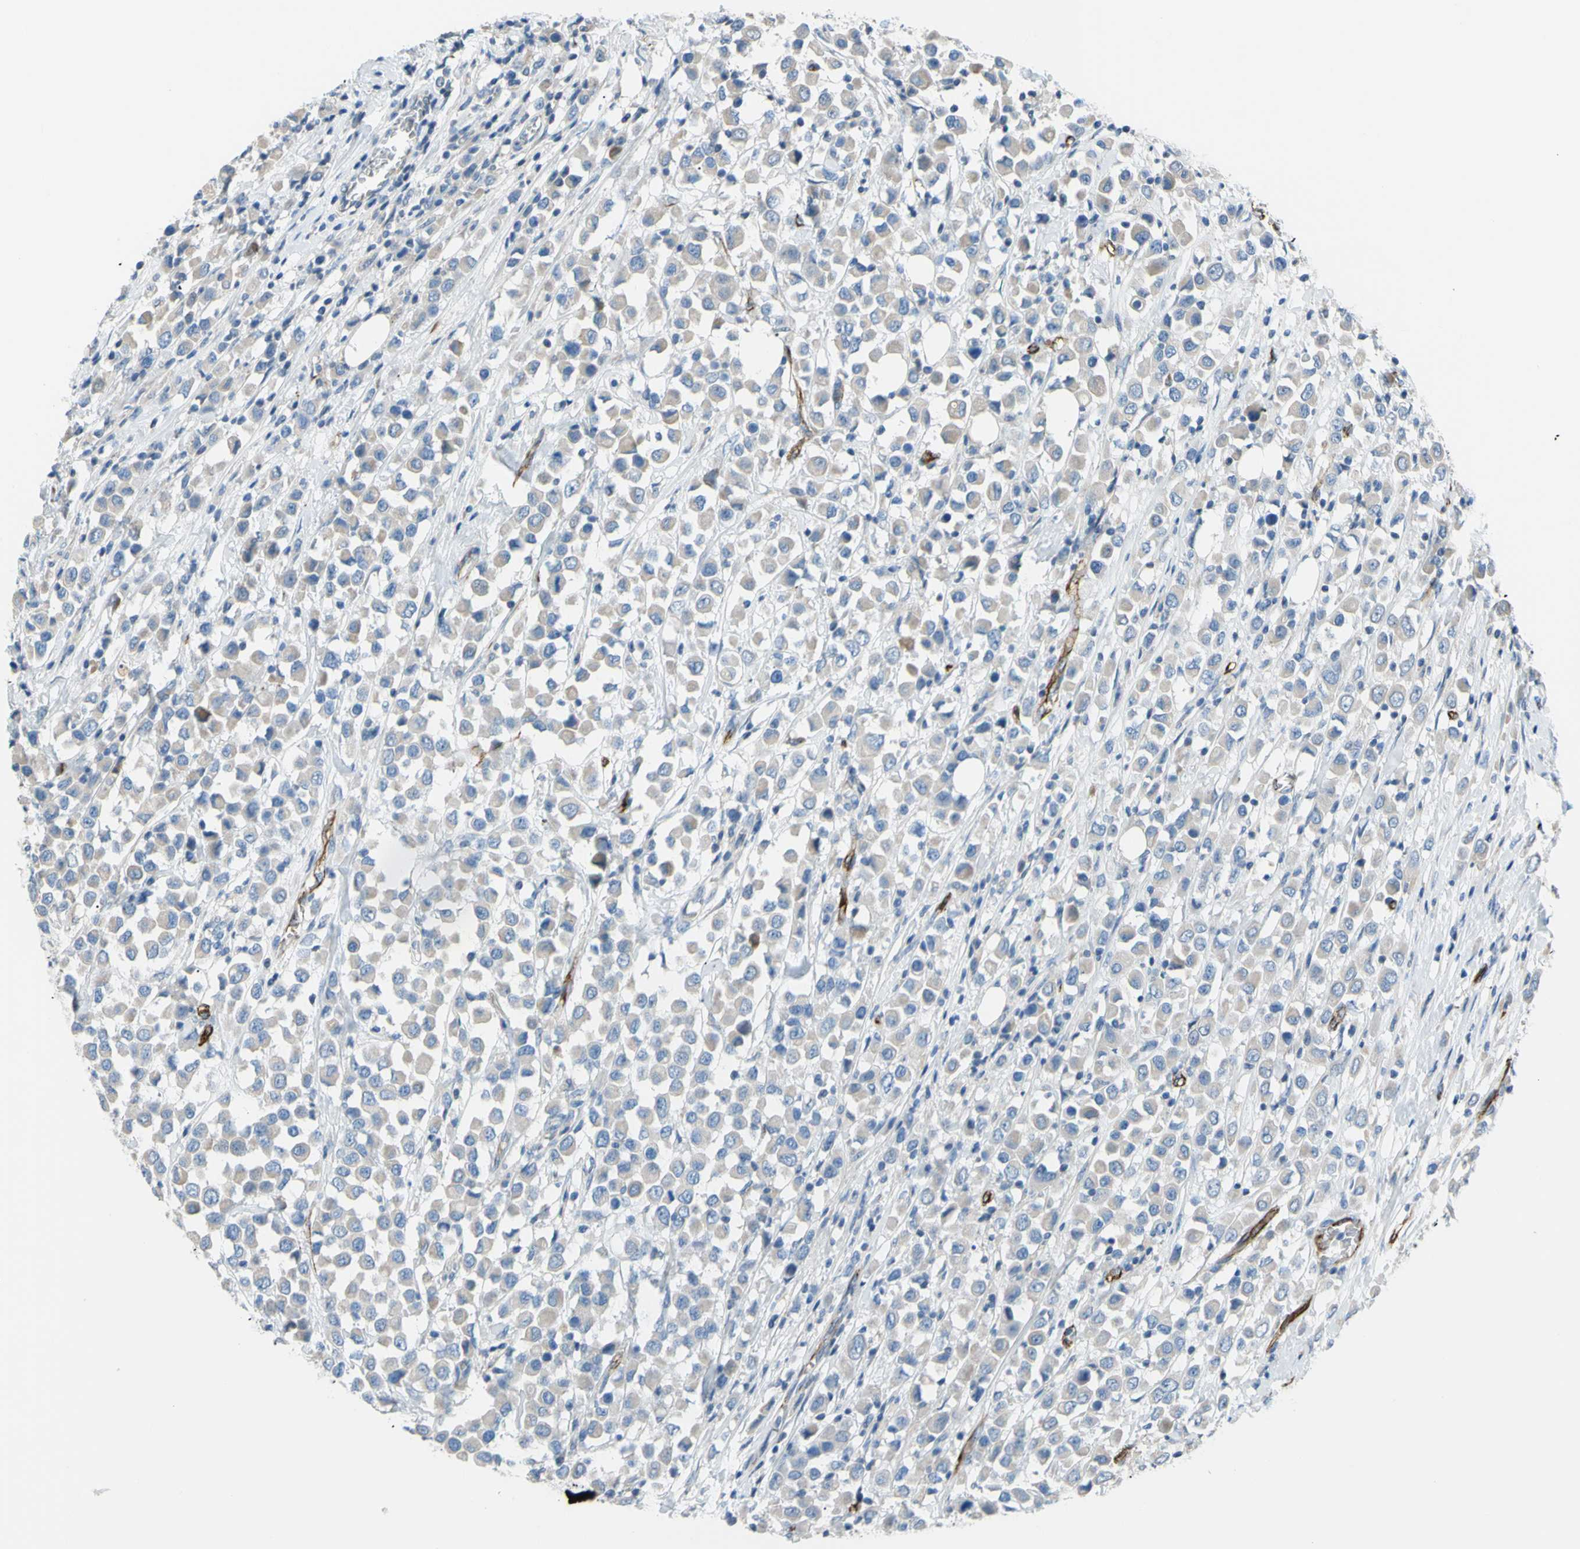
{"staining": {"intensity": "weak", "quantity": "25%-75%", "location": "cytoplasmic/membranous"}, "tissue": "breast cancer", "cell_type": "Tumor cells", "image_type": "cancer", "snomed": [{"axis": "morphology", "description": "Duct carcinoma"}, {"axis": "topography", "description": "Breast"}], "caption": "The immunohistochemical stain shows weak cytoplasmic/membranous staining in tumor cells of breast invasive ductal carcinoma tissue. Immunohistochemistry (ihc) stains the protein in brown and the nuclei are stained blue.", "gene": "PRRG2", "patient": {"sex": "female", "age": 61}}